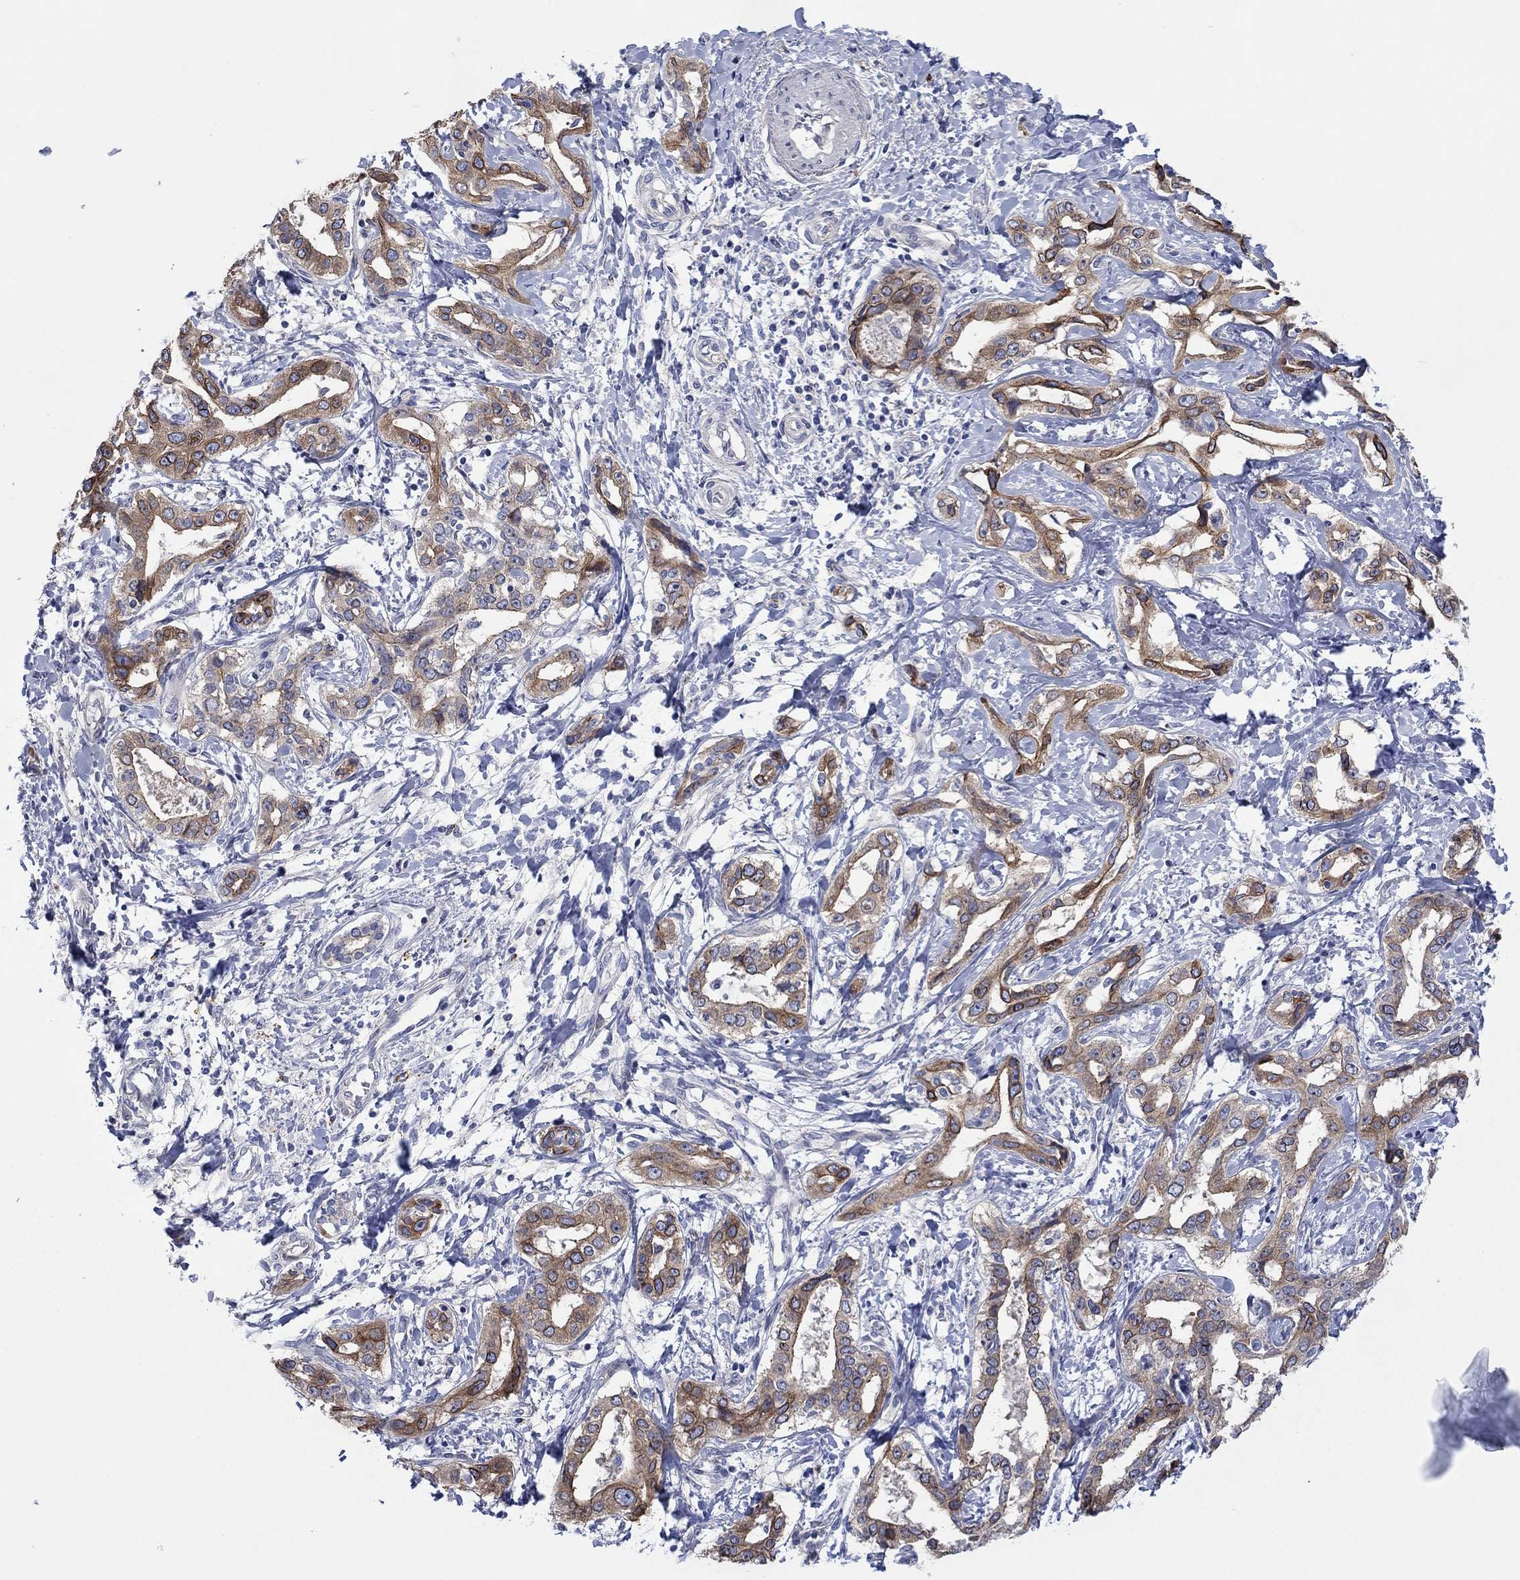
{"staining": {"intensity": "strong", "quantity": "25%-75%", "location": "cytoplasmic/membranous,nuclear"}, "tissue": "liver cancer", "cell_type": "Tumor cells", "image_type": "cancer", "snomed": [{"axis": "morphology", "description": "Cholangiocarcinoma"}, {"axis": "topography", "description": "Liver"}], "caption": "Human liver cholangiocarcinoma stained with a brown dye displays strong cytoplasmic/membranous and nuclear positive expression in approximately 25%-75% of tumor cells.", "gene": "TPRN", "patient": {"sex": "male", "age": 59}}